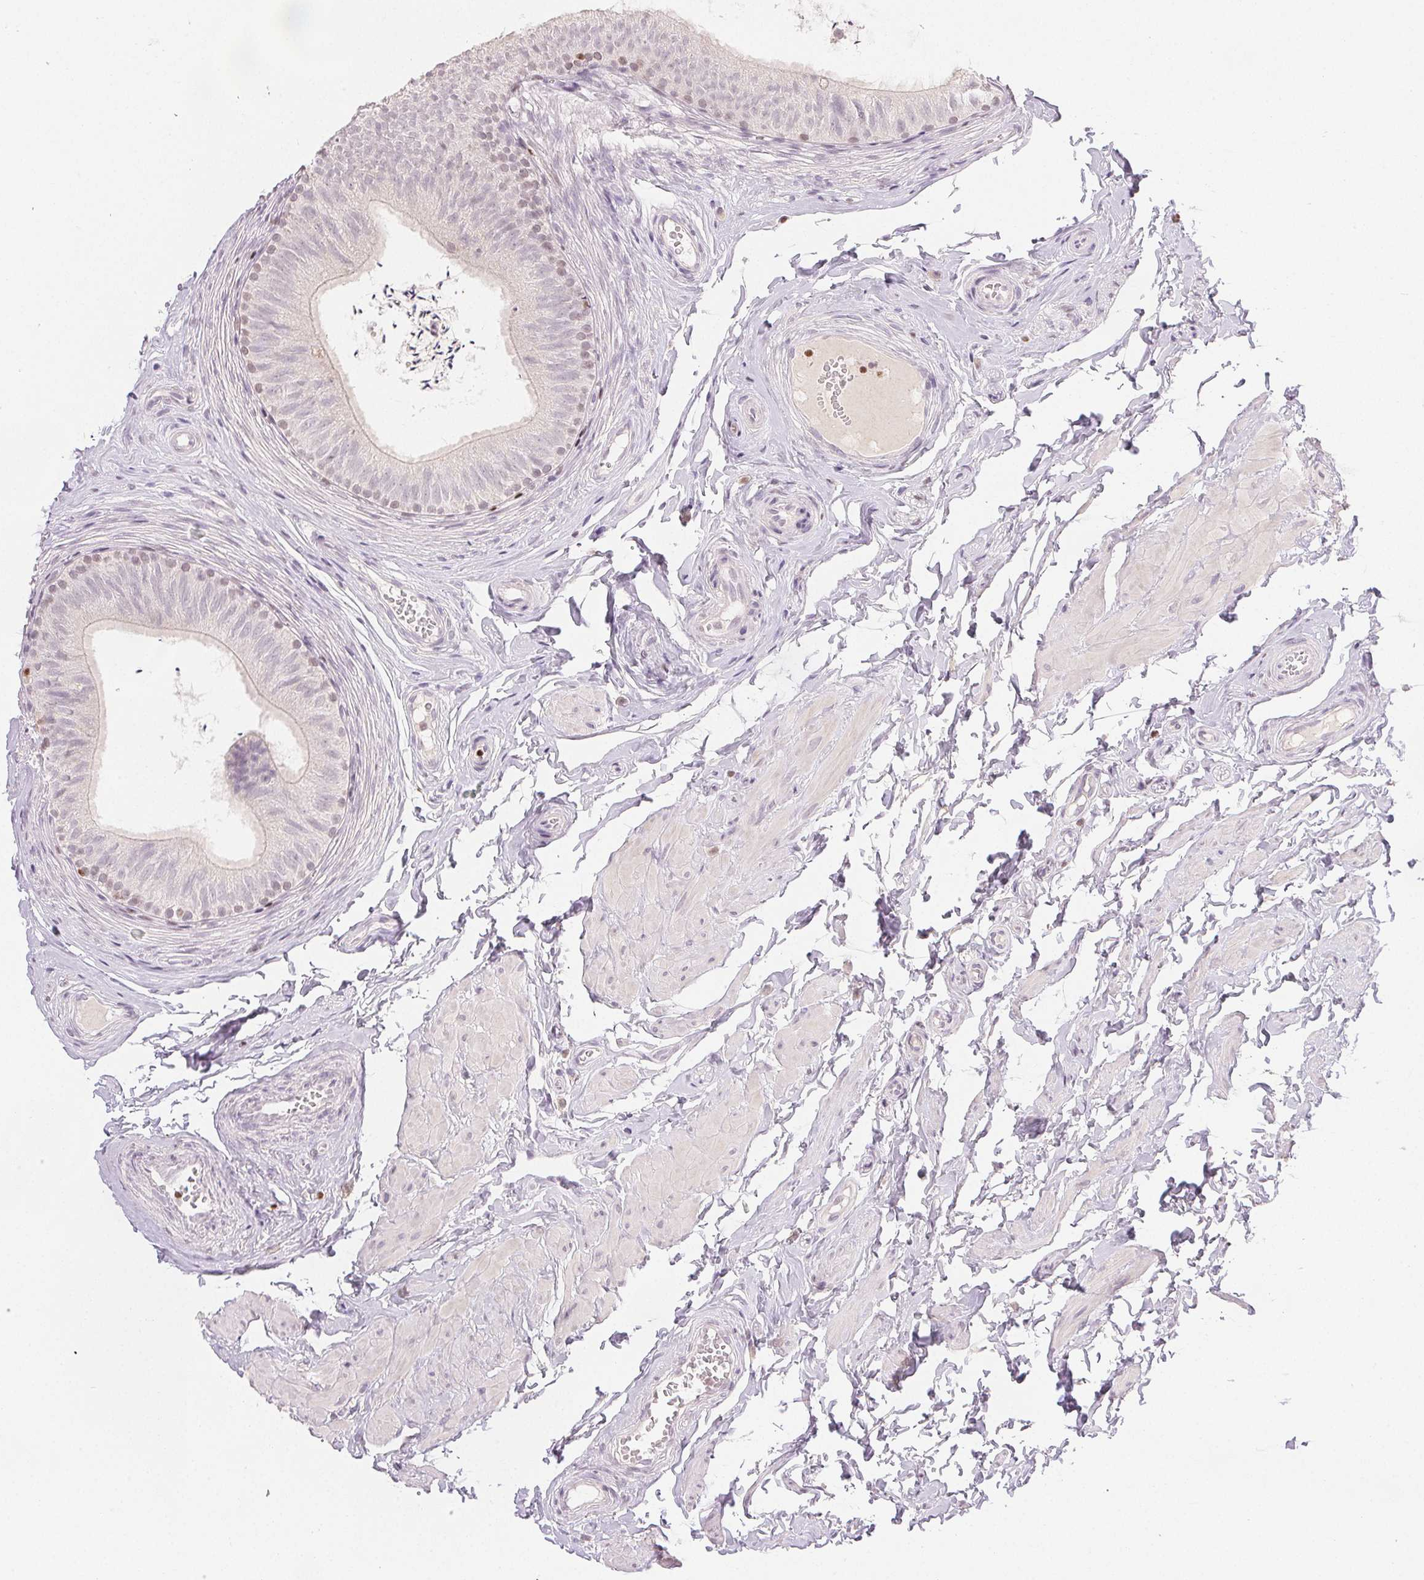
{"staining": {"intensity": "weak", "quantity": "<25%", "location": "nuclear"}, "tissue": "epididymis", "cell_type": "Glandular cells", "image_type": "normal", "snomed": [{"axis": "morphology", "description": "Normal tissue, NOS"}, {"axis": "topography", "description": "Epididymis, spermatic cord, NOS"}, {"axis": "topography", "description": "Epididymis"}, {"axis": "topography", "description": "Peripheral nerve tissue"}], "caption": "A high-resolution image shows IHC staining of benign epididymis, which reveals no significant positivity in glandular cells.", "gene": "RUNX2", "patient": {"sex": "male", "age": 29}}